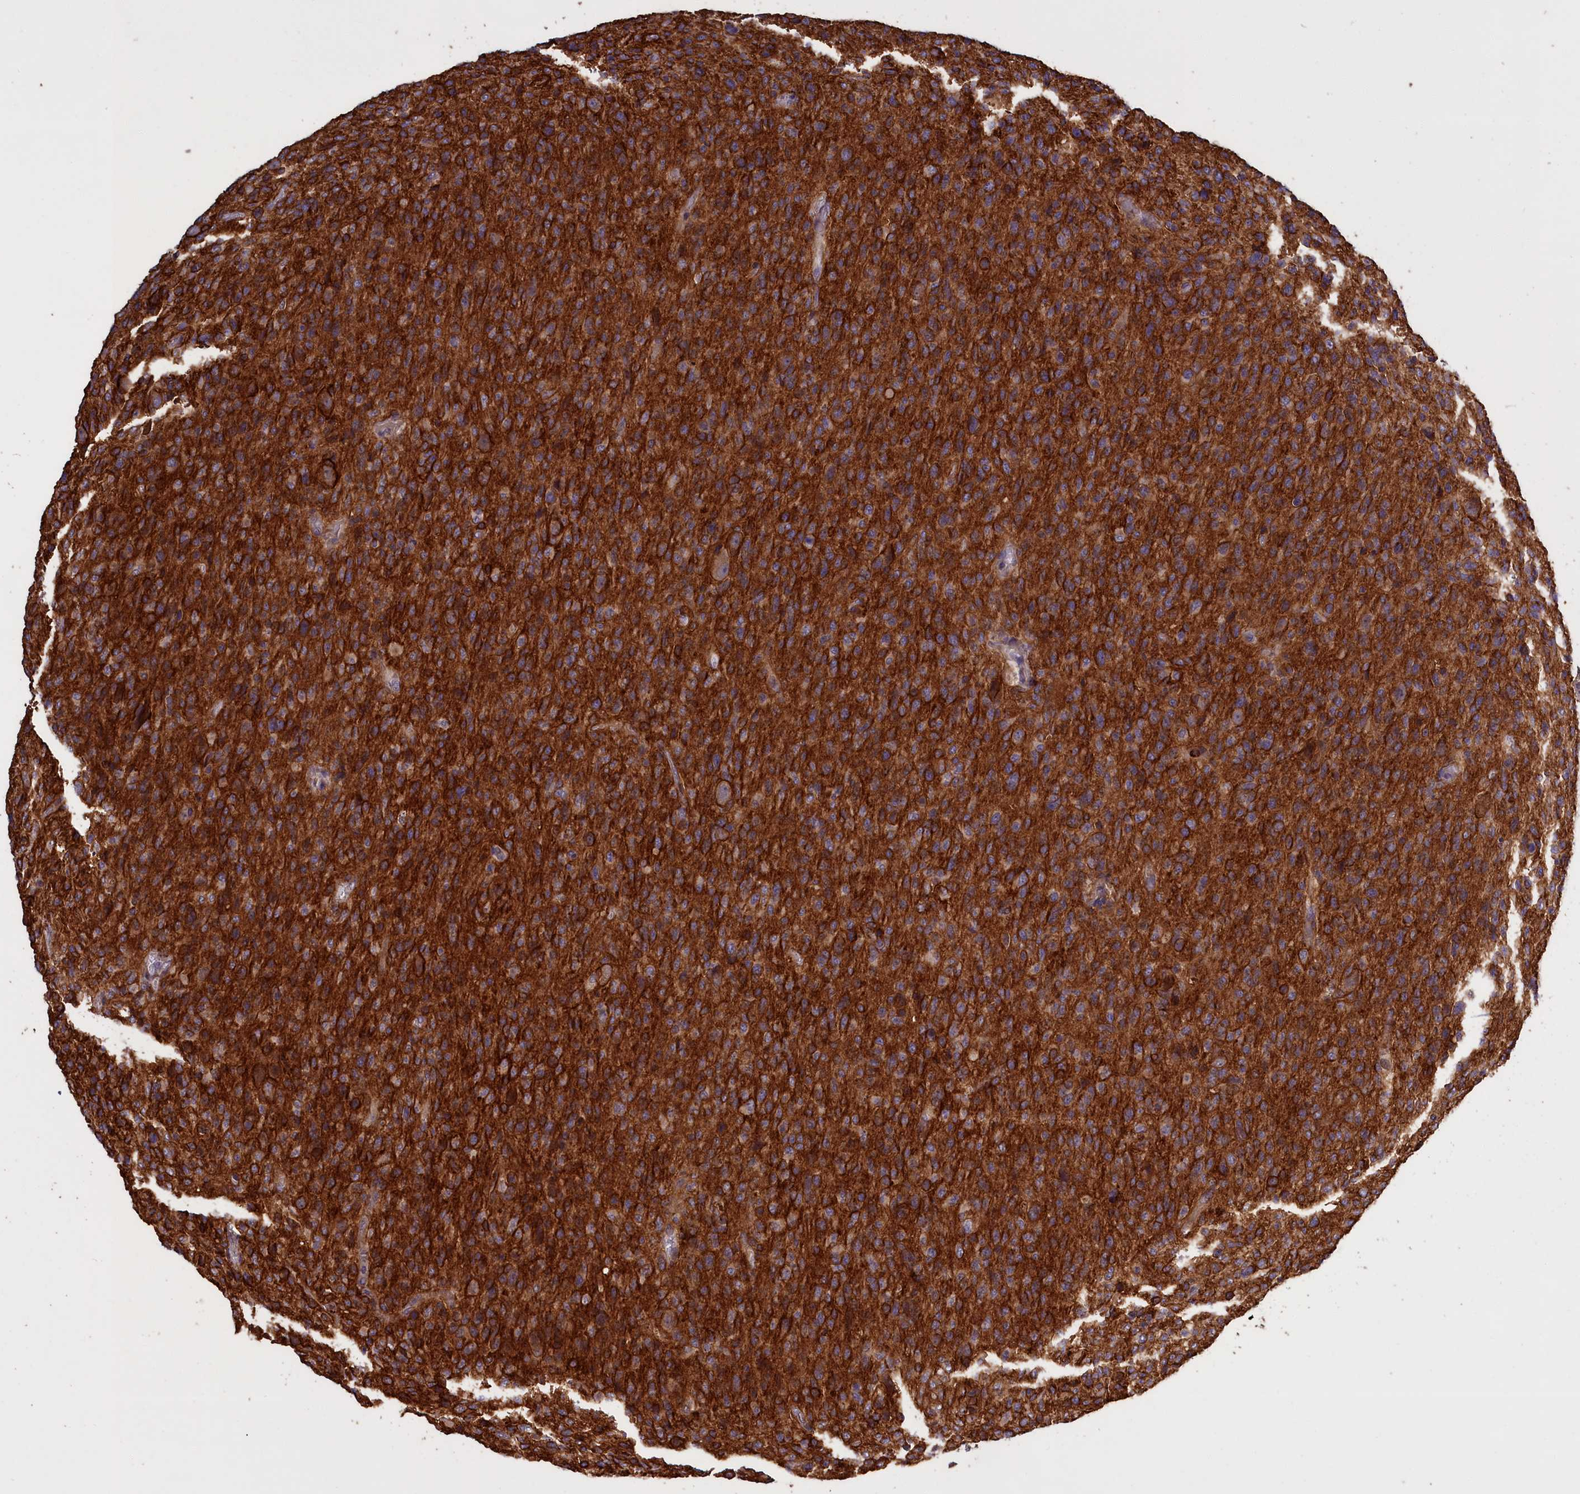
{"staining": {"intensity": "strong", "quantity": "25%-75%", "location": "cytoplasmic/membranous"}, "tissue": "glioma", "cell_type": "Tumor cells", "image_type": "cancer", "snomed": [{"axis": "morphology", "description": "Glioma, malignant, High grade"}, {"axis": "topography", "description": "Brain"}], "caption": "Glioma stained for a protein (brown) exhibits strong cytoplasmic/membranous positive expression in approximately 25%-75% of tumor cells.", "gene": "DENND1B", "patient": {"sex": "female", "age": 57}}